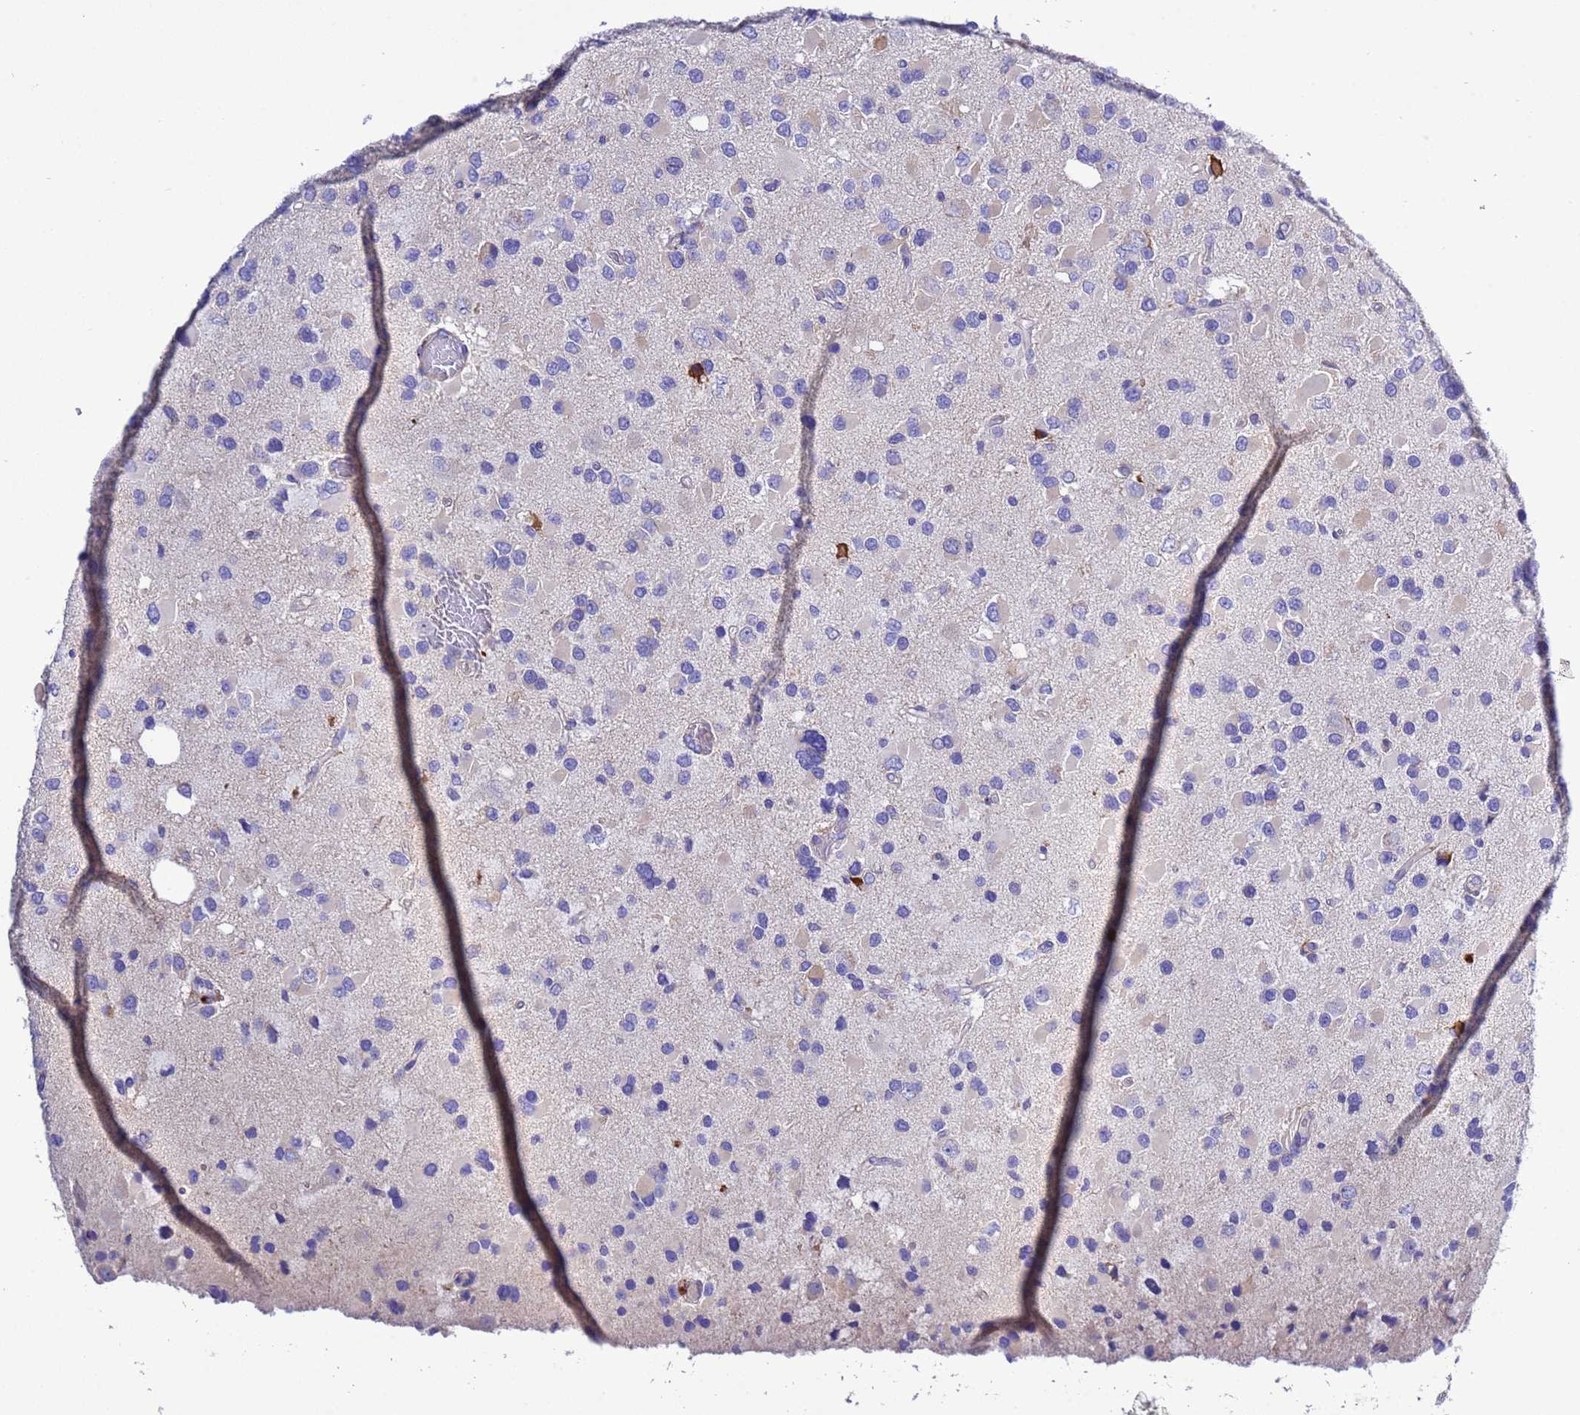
{"staining": {"intensity": "negative", "quantity": "none", "location": "none"}, "tissue": "glioma", "cell_type": "Tumor cells", "image_type": "cancer", "snomed": [{"axis": "morphology", "description": "Glioma, malignant, High grade"}, {"axis": "topography", "description": "Brain"}], "caption": "Image shows no significant protein staining in tumor cells of malignant high-grade glioma.", "gene": "KICS2", "patient": {"sex": "male", "age": 53}}